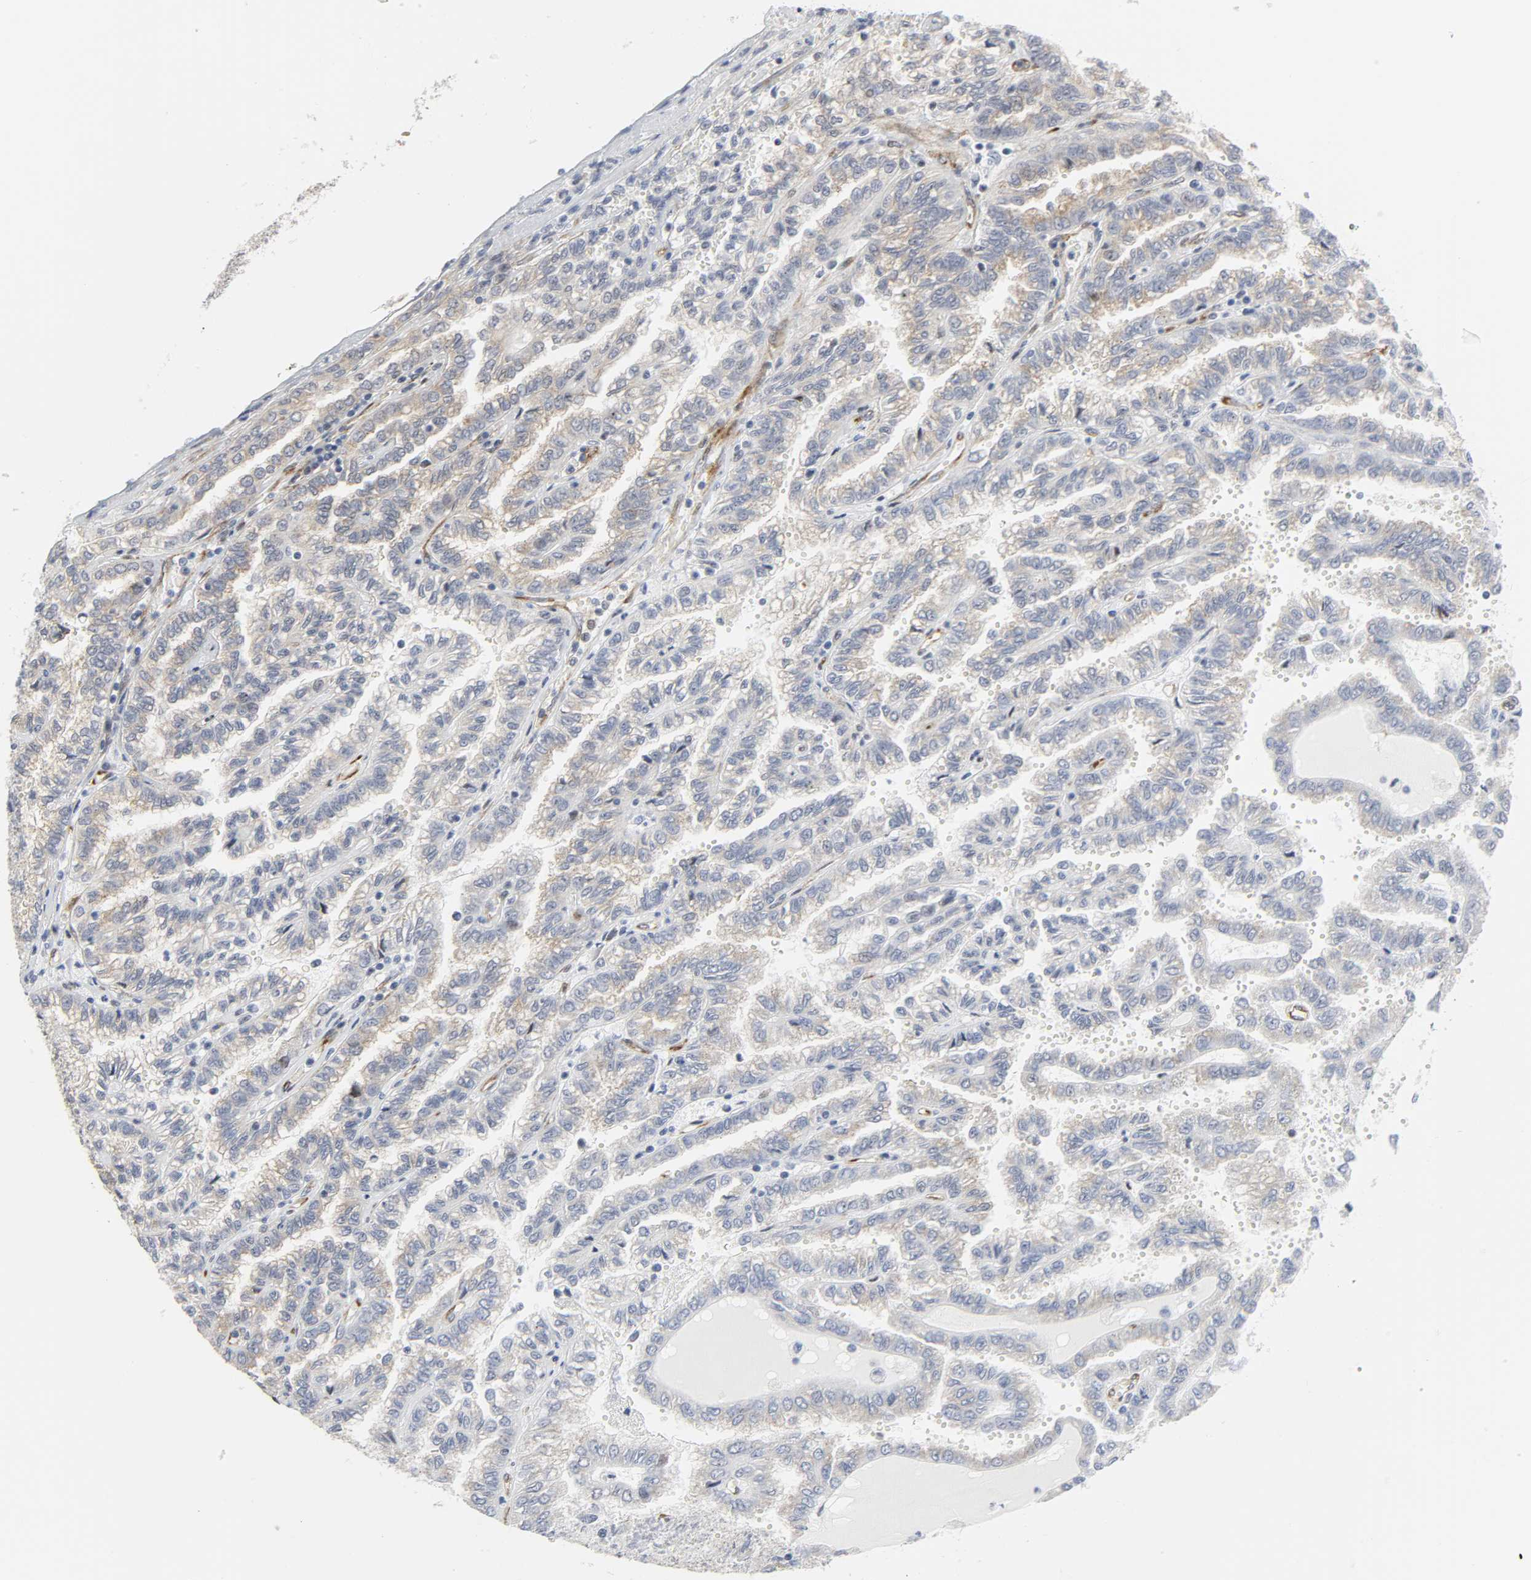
{"staining": {"intensity": "weak", "quantity": "25%-75%", "location": "cytoplasmic/membranous"}, "tissue": "renal cancer", "cell_type": "Tumor cells", "image_type": "cancer", "snomed": [{"axis": "morphology", "description": "Inflammation, NOS"}, {"axis": "morphology", "description": "Adenocarcinoma, NOS"}, {"axis": "topography", "description": "Kidney"}], "caption": "Protein analysis of adenocarcinoma (renal) tissue demonstrates weak cytoplasmic/membranous staining in about 25%-75% of tumor cells. The staining is performed using DAB brown chromogen to label protein expression. The nuclei are counter-stained blue using hematoxylin.", "gene": "DOCK1", "patient": {"sex": "male", "age": 68}}